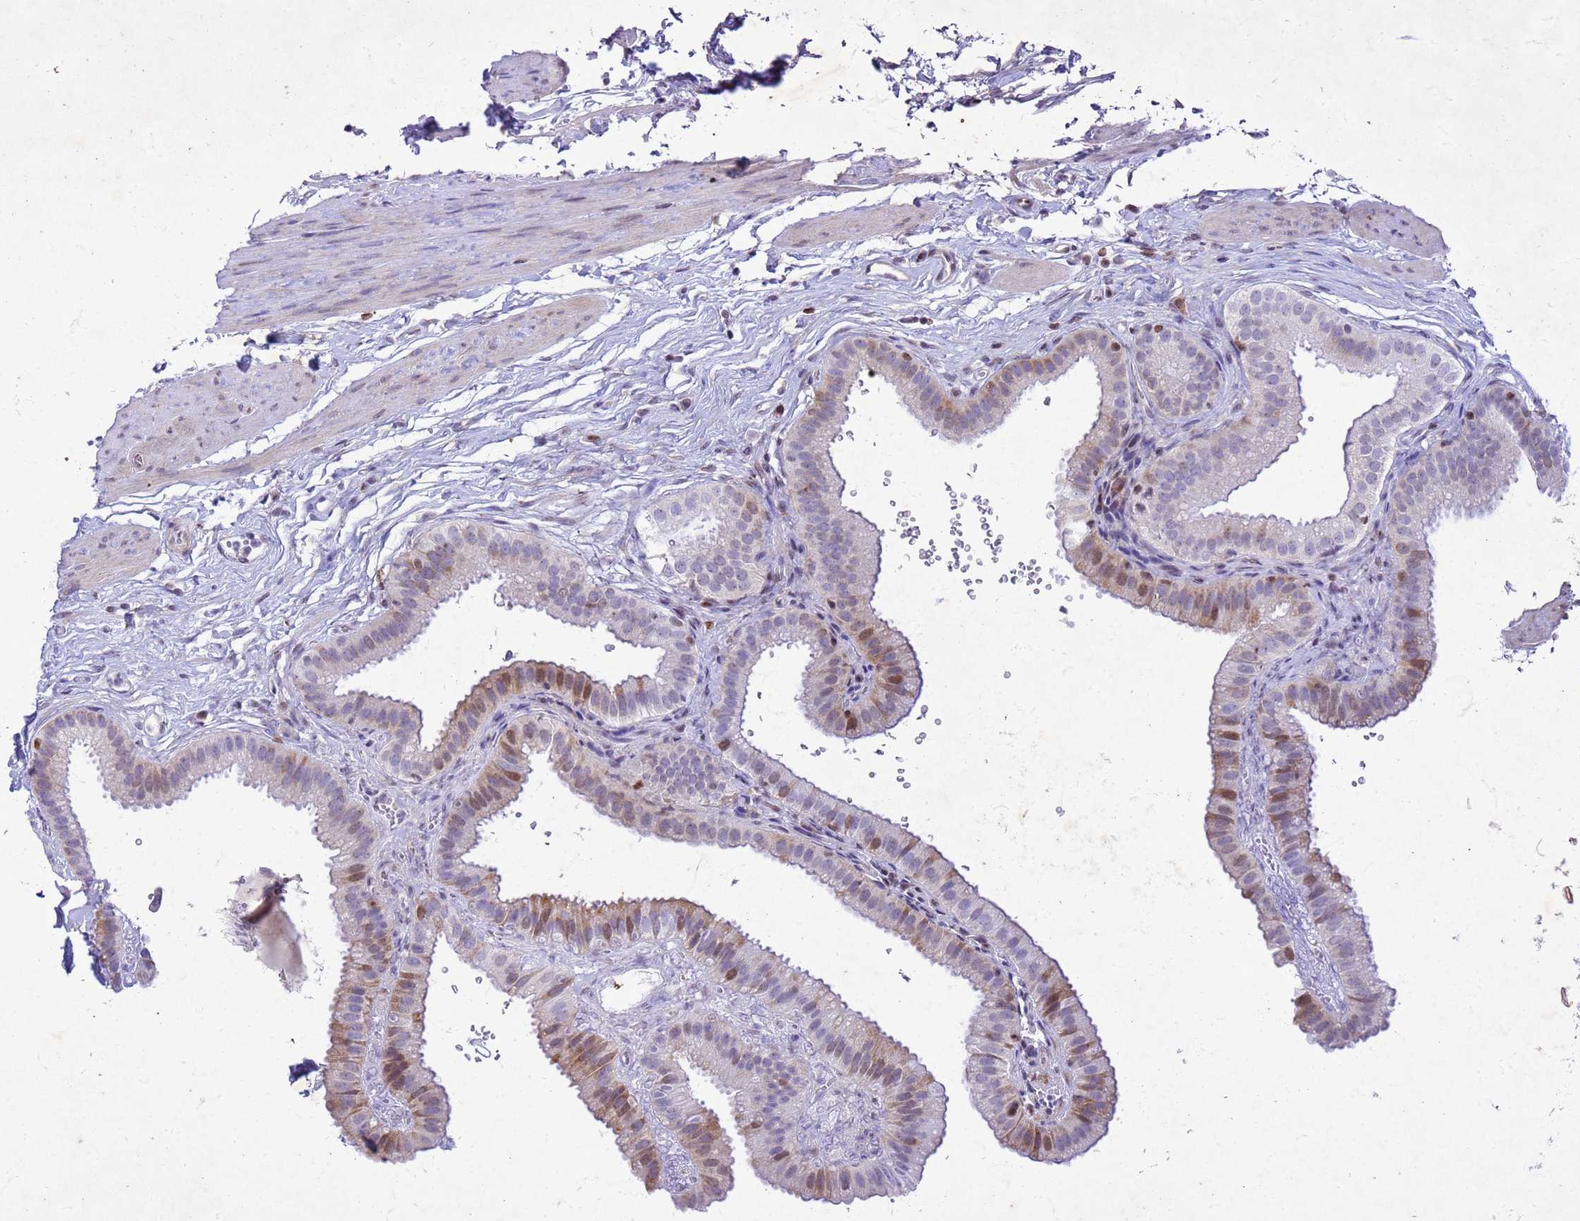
{"staining": {"intensity": "moderate", "quantity": "25%-75%", "location": "cytoplasmic/membranous,nuclear"}, "tissue": "gallbladder", "cell_type": "Glandular cells", "image_type": "normal", "snomed": [{"axis": "morphology", "description": "Normal tissue, NOS"}, {"axis": "topography", "description": "Gallbladder"}], "caption": "Normal gallbladder demonstrates moderate cytoplasmic/membranous,nuclear positivity in approximately 25%-75% of glandular cells.", "gene": "COPS9", "patient": {"sex": "female", "age": 61}}